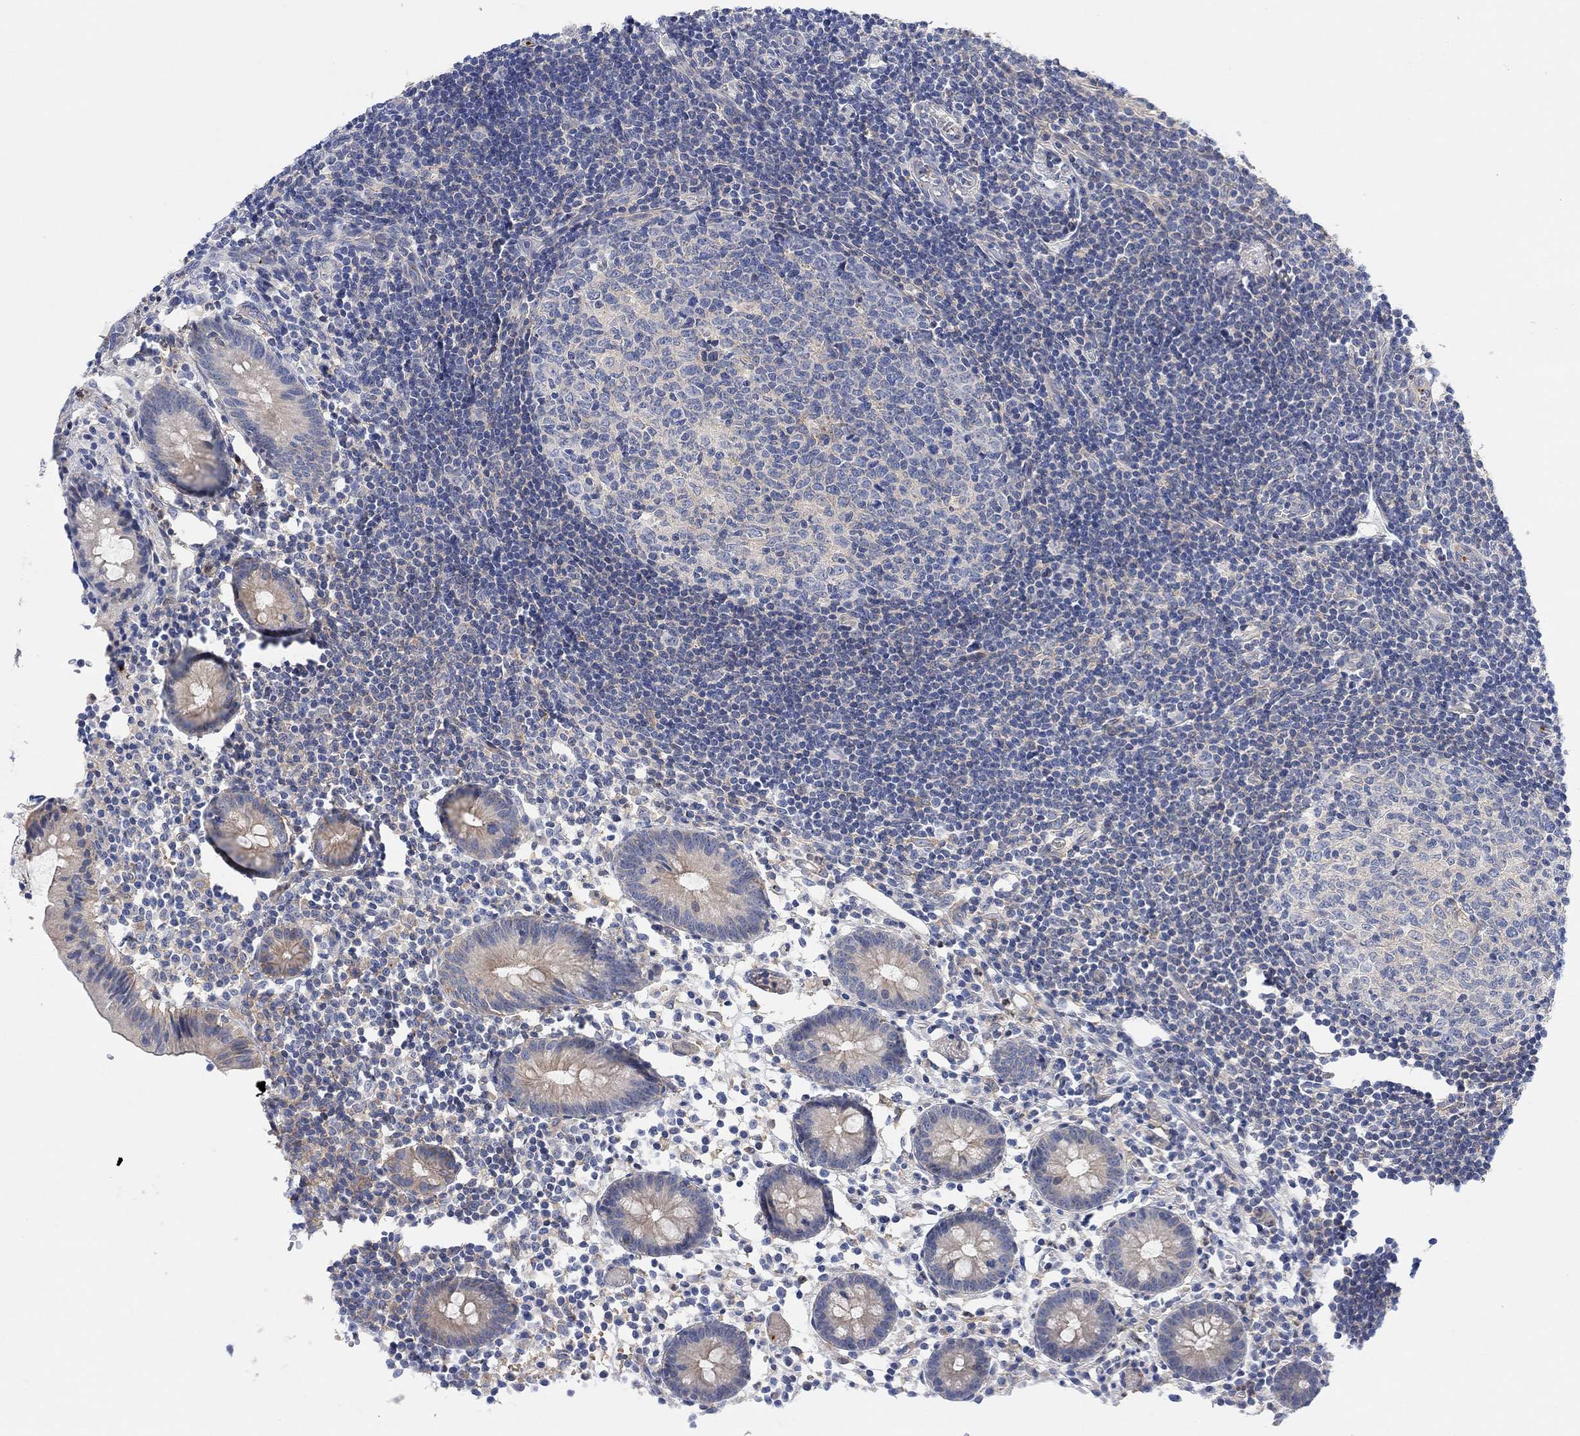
{"staining": {"intensity": "weak", "quantity": "<25%", "location": "cytoplasmic/membranous"}, "tissue": "appendix", "cell_type": "Glandular cells", "image_type": "normal", "snomed": [{"axis": "morphology", "description": "Normal tissue, NOS"}, {"axis": "topography", "description": "Appendix"}], "caption": "An image of appendix stained for a protein exhibits no brown staining in glandular cells. The staining is performed using DAB brown chromogen with nuclei counter-stained in using hematoxylin.", "gene": "PMFBP1", "patient": {"sex": "female", "age": 40}}